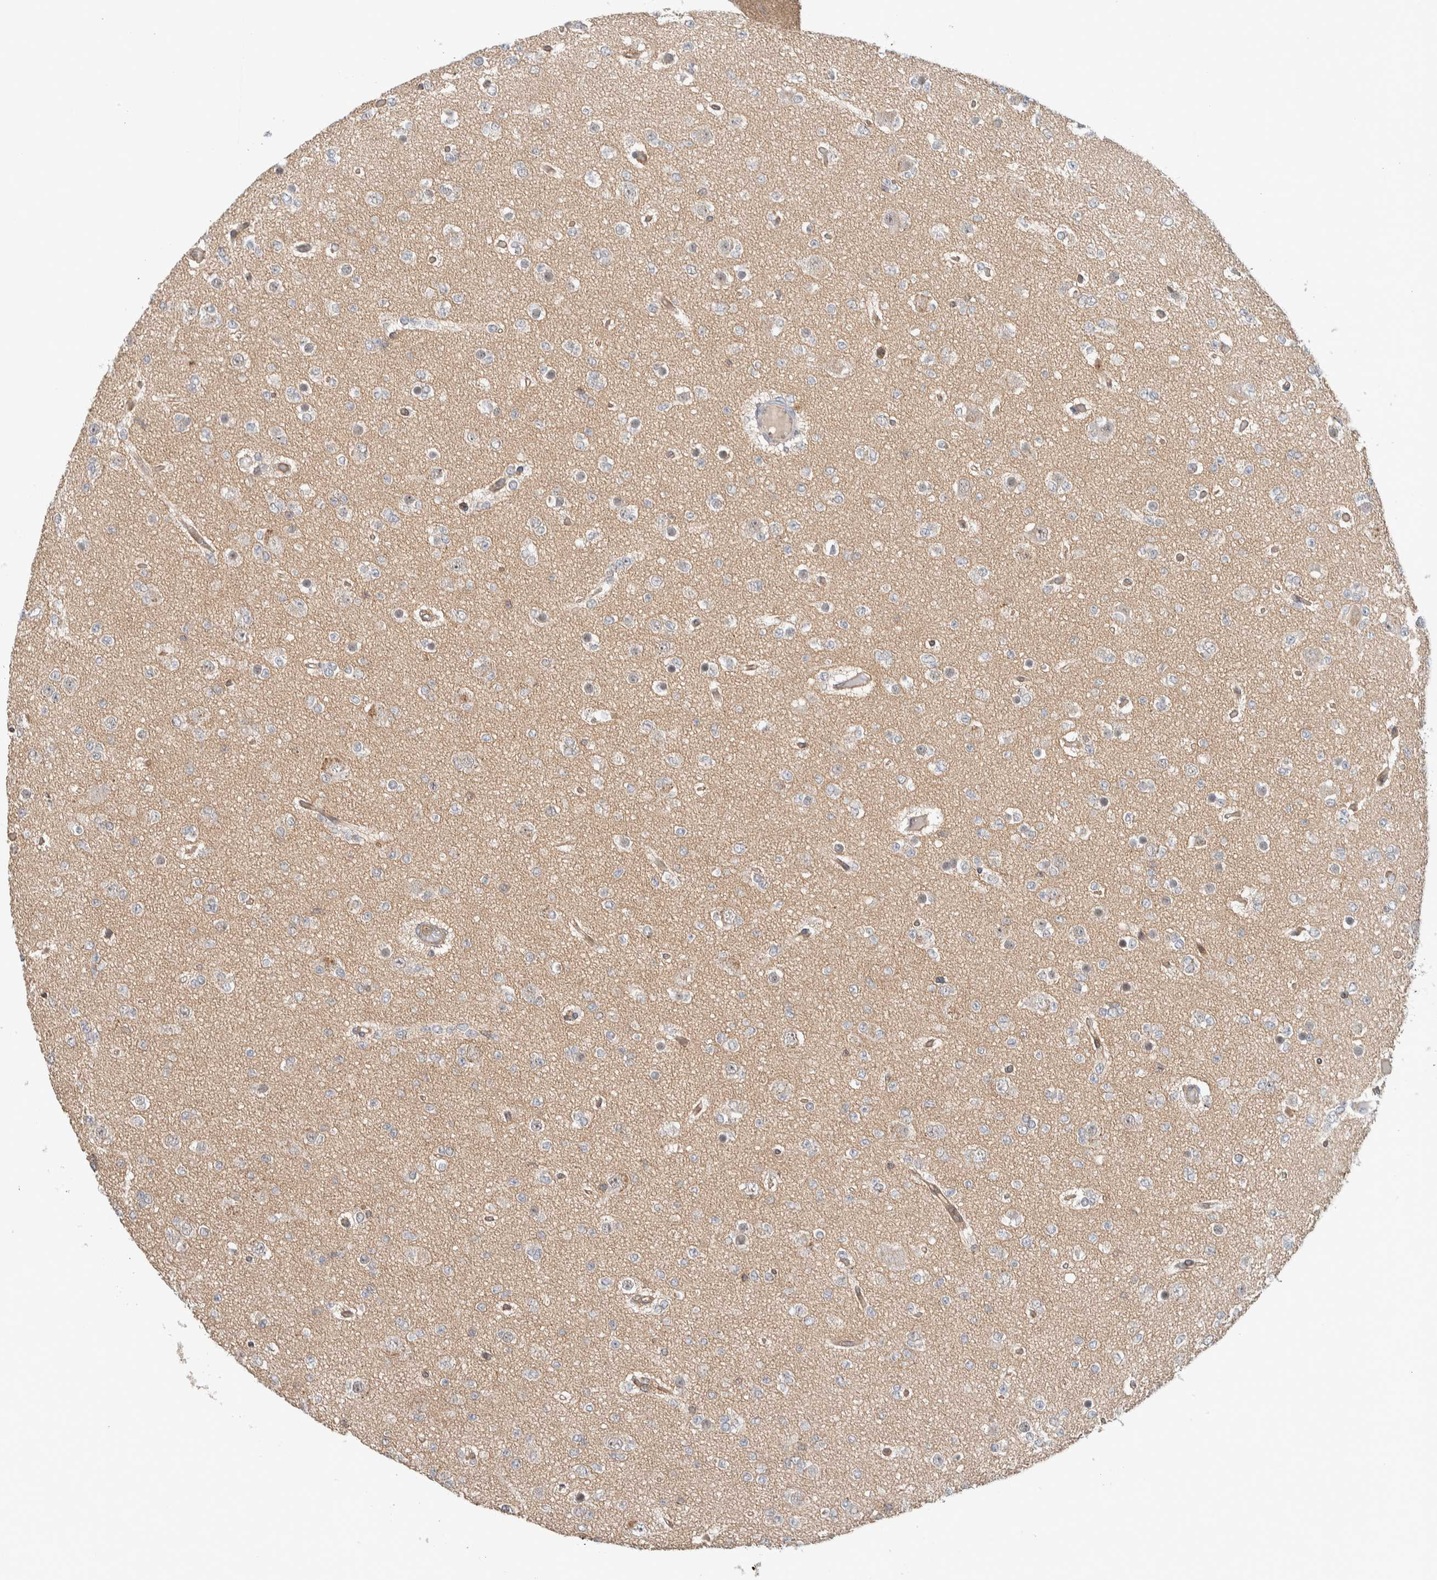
{"staining": {"intensity": "negative", "quantity": "none", "location": "none"}, "tissue": "glioma", "cell_type": "Tumor cells", "image_type": "cancer", "snomed": [{"axis": "morphology", "description": "Glioma, malignant, Low grade"}, {"axis": "topography", "description": "Brain"}], "caption": "Glioma was stained to show a protein in brown. There is no significant expression in tumor cells.", "gene": "DEPTOR", "patient": {"sex": "female", "age": 22}}